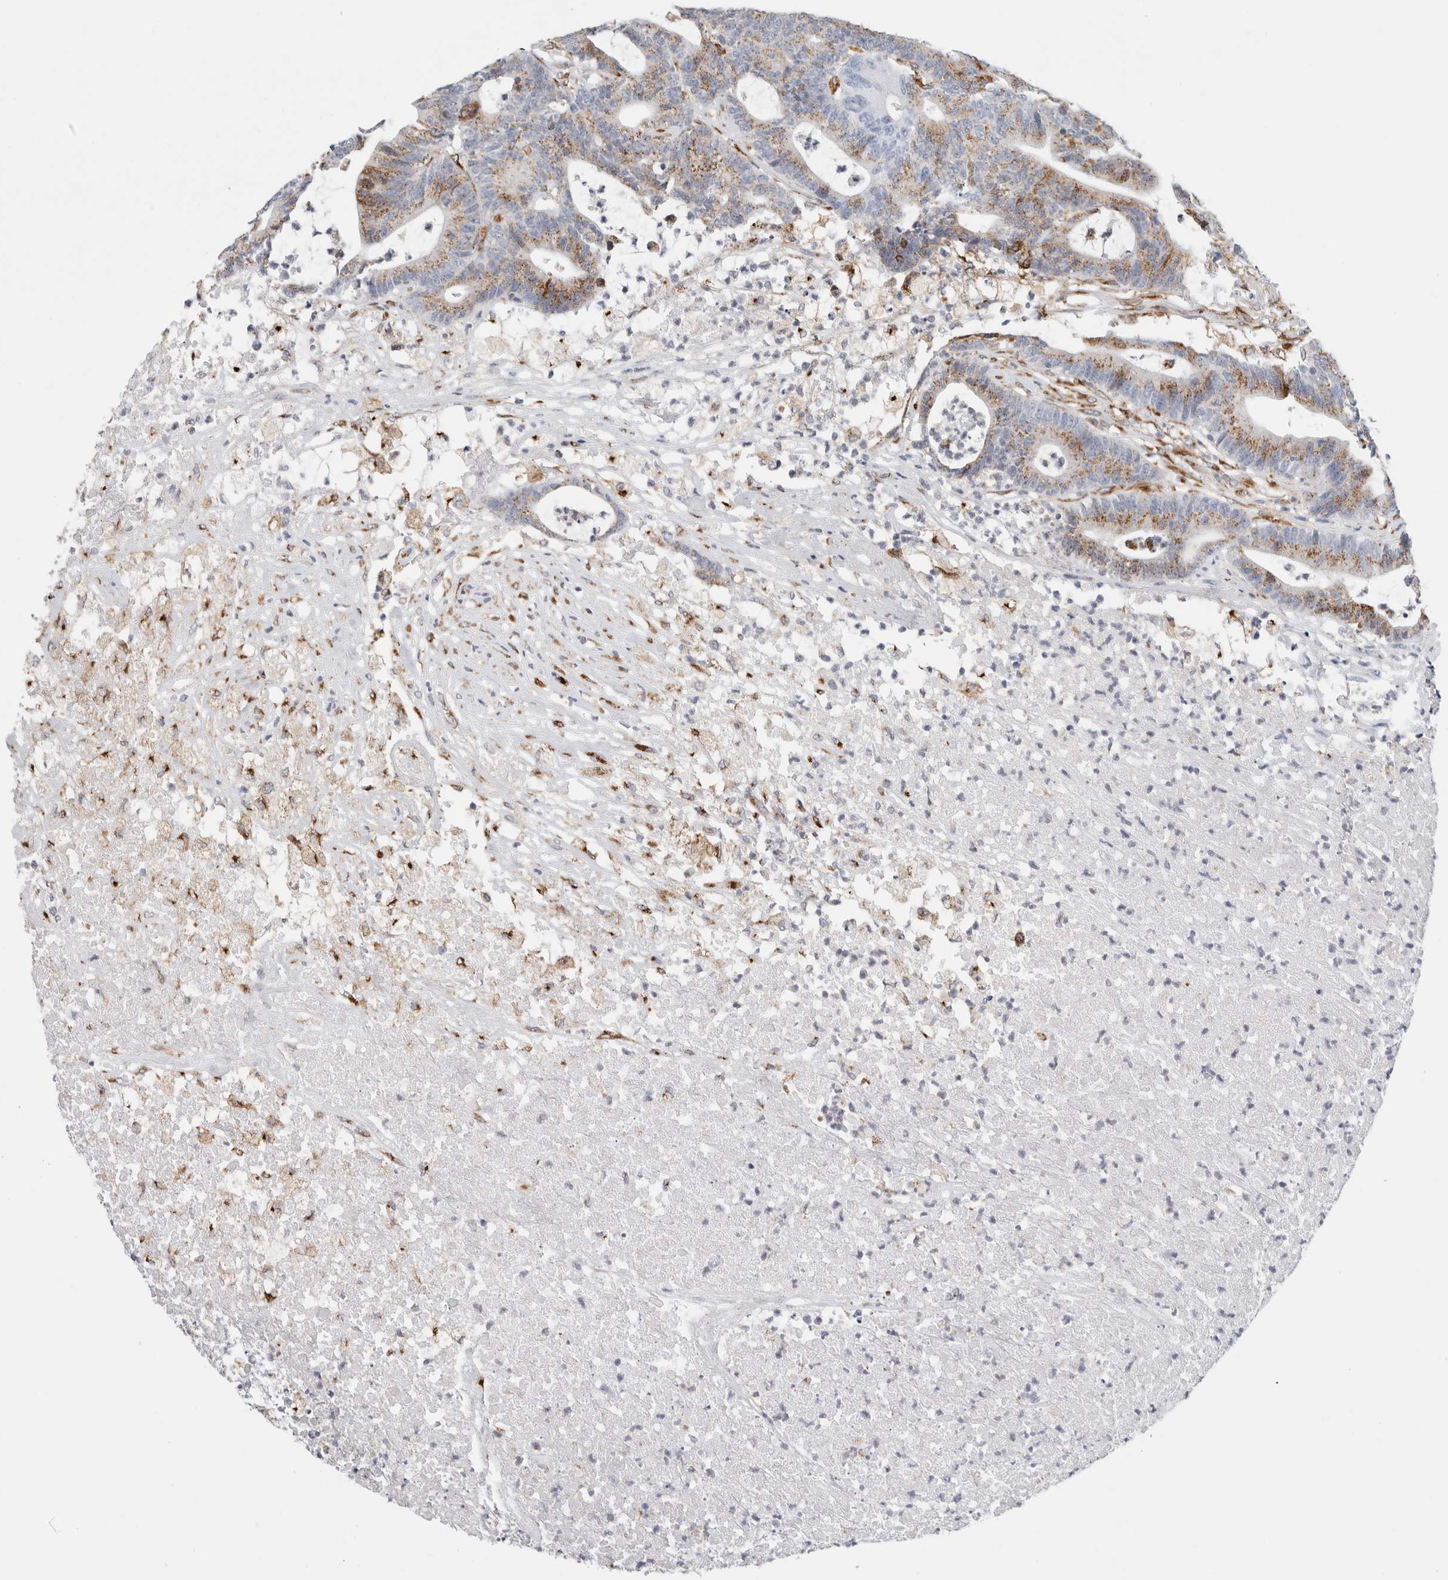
{"staining": {"intensity": "moderate", "quantity": ">75%", "location": "cytoplasmic/membranous"}, "tissue": "colorectal cancer", "cell_type": "Tumor cells", "image_type": "cancer", "snomed": [{"axis": "morphology", "description": "Adenocarcinoma, NOS"}, {"axis": "topography", "description": "Colon"}], "caption": "IHC image of colorectal adenocarcinoma stained for a protein (brown), which demonstrates medium levels of moderate cytoplasmic/membranous positivity in about >75% of tumor cells.", "gene": "MCFD2", "patient": {"sex": "female", "age": 84}}